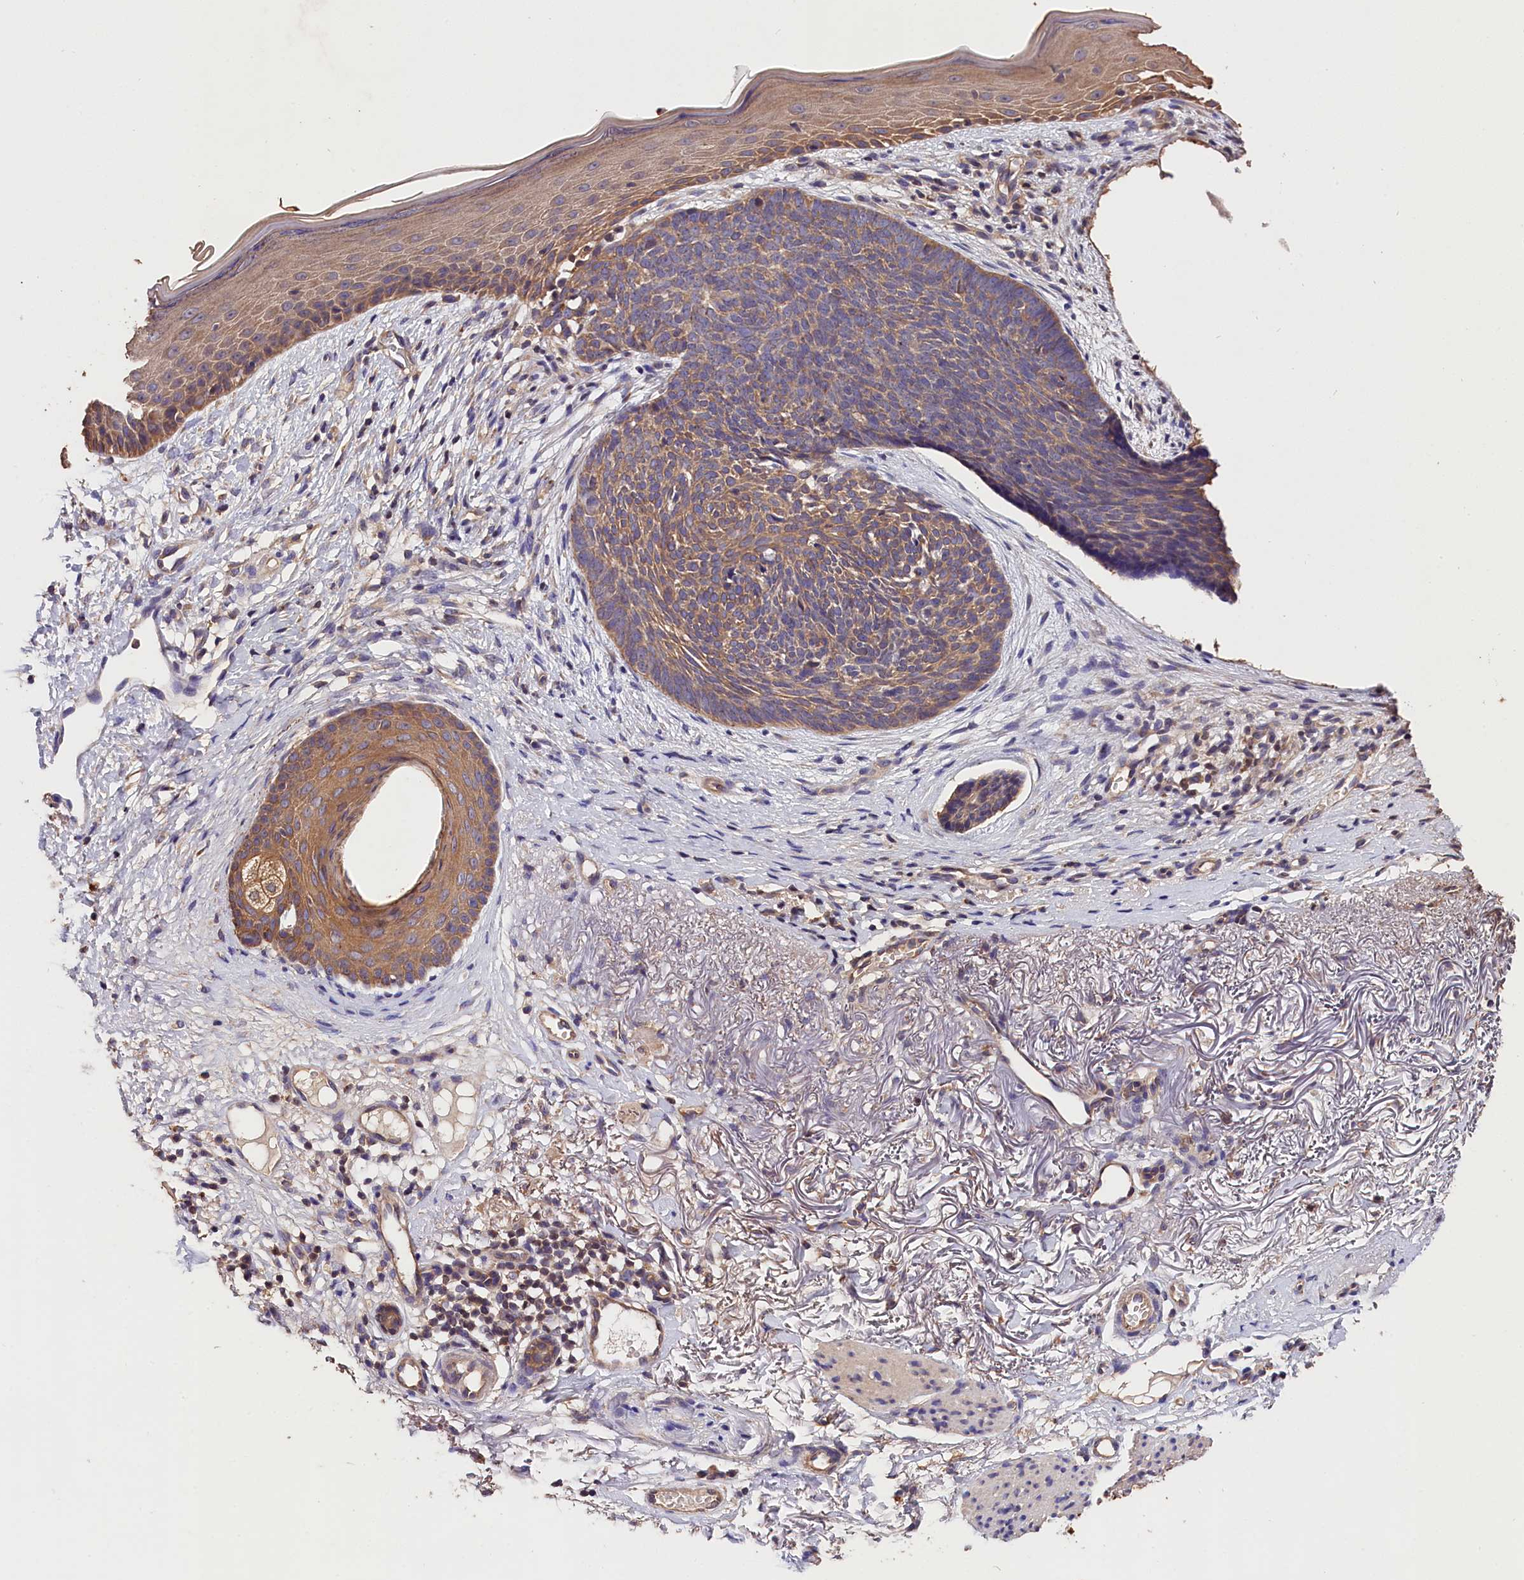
{"staining": {"intensity": "moderate", "quantity": ">75%", "location": "cytoplasmic/membranous"}, "tissue": "skin cancer", "cell_type": "Tumor cells", "image_type": "cancer", "snomed": [{"axis": "morphology", "description": "Basal cell carcinoma"}, {"axis": "topography", "description": "Skin"}], "caption": "Moderate cytoplasmic/membranous positivity for a protein is appreciated in approximately >75% of tumor cells of skin cancer (basal cell carcinoma) using immunohistochemistry.", "gene": "OAS3", "patient": {"sex": "female", "age": 70}}